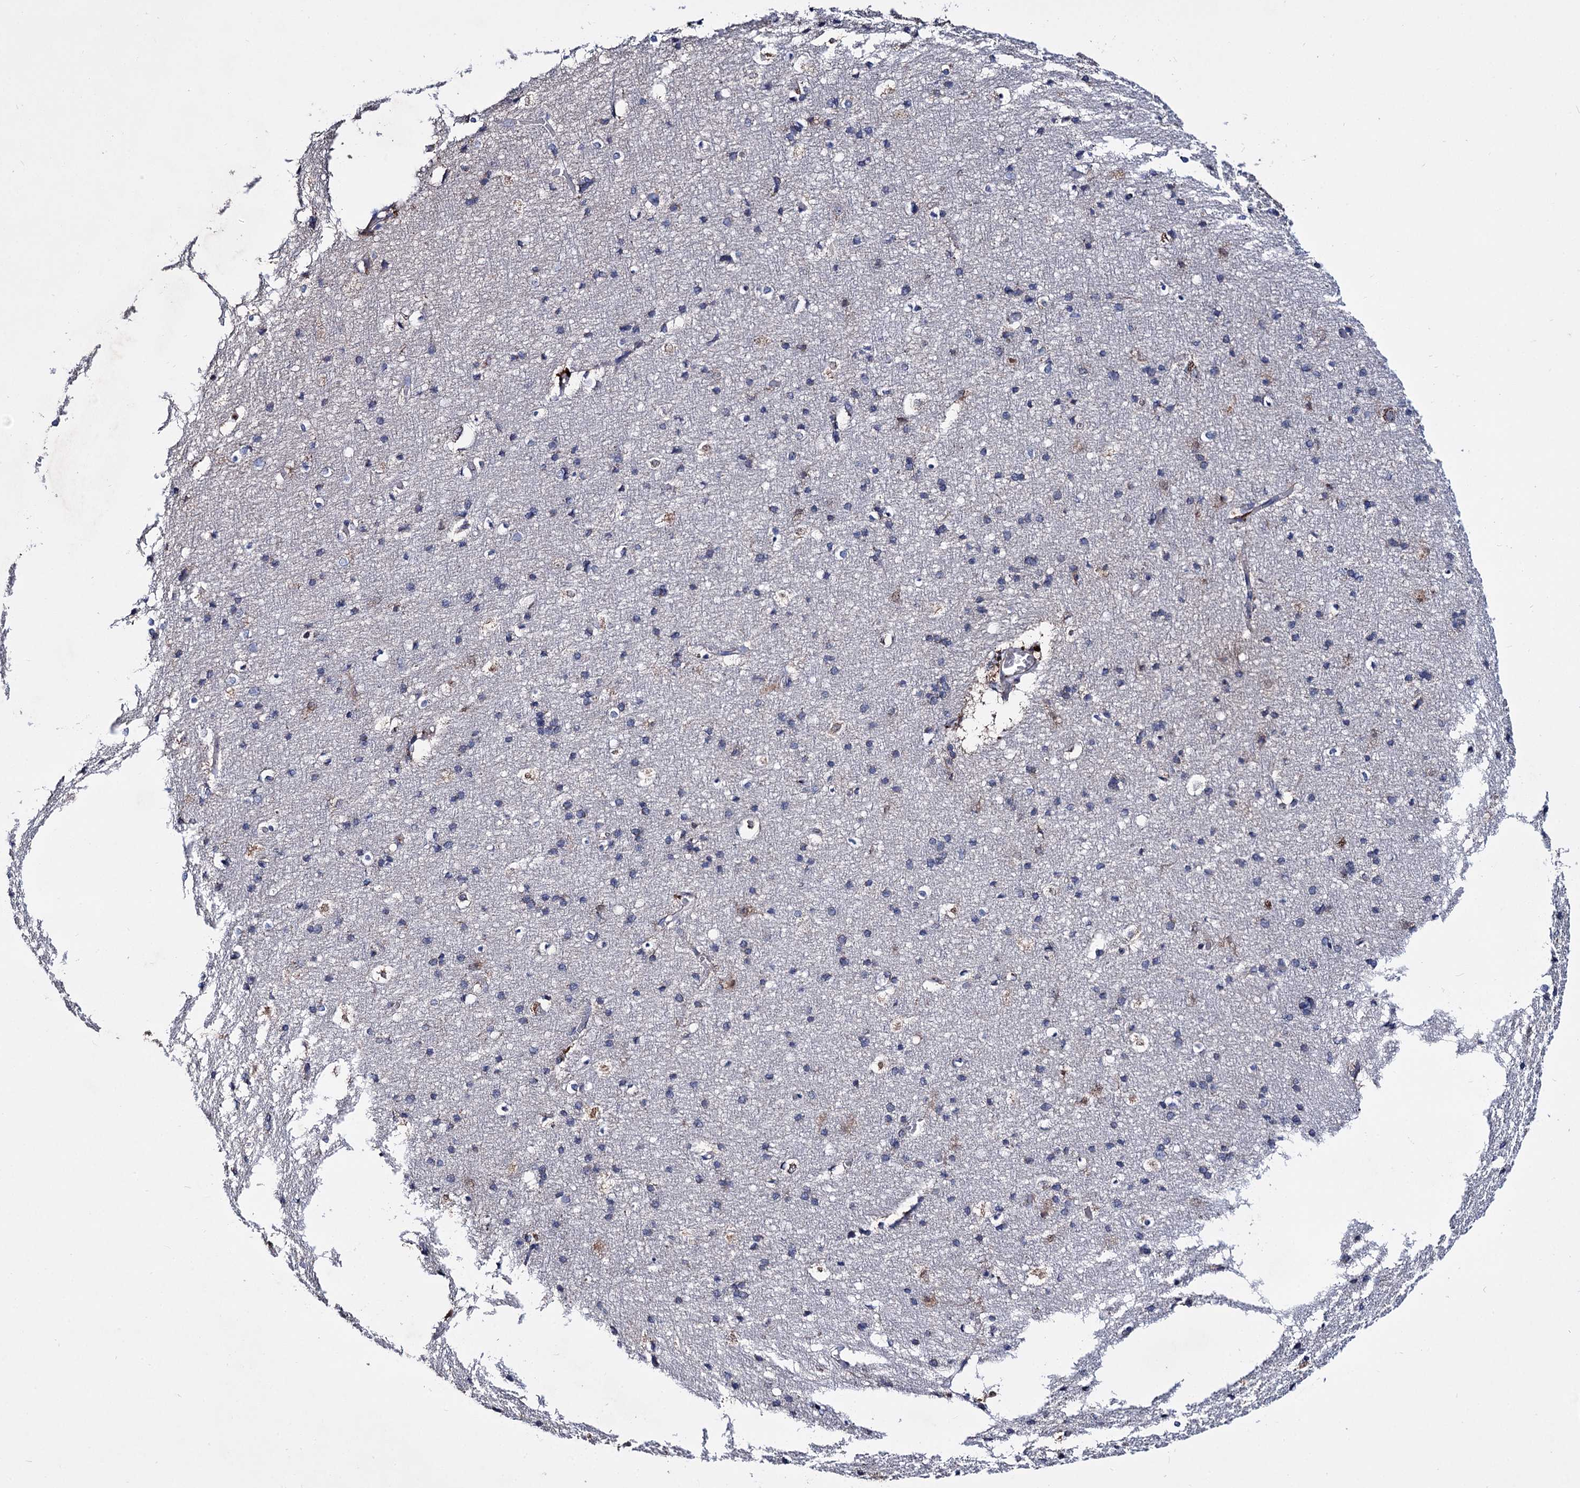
{"staining": {"intensity": "negative", "quantity": "none", "location": "none"}, "tissue": "cerebral cortex", "cell_type": "Endothelial cells", "image_type": "normal", "snomed": [{"axis": "morphology", "description": "Normal tissue, NOS"}, {"axis": "topography", "description": "Cerebral cortex"}], "caption": "A high-resolution image shows immunohistochemistry staining of normal cerebral cortex, which displays no significant expression in endothelial cells.", "gene": "CLPB", "patient": {"sex": "male", "age": 54}}